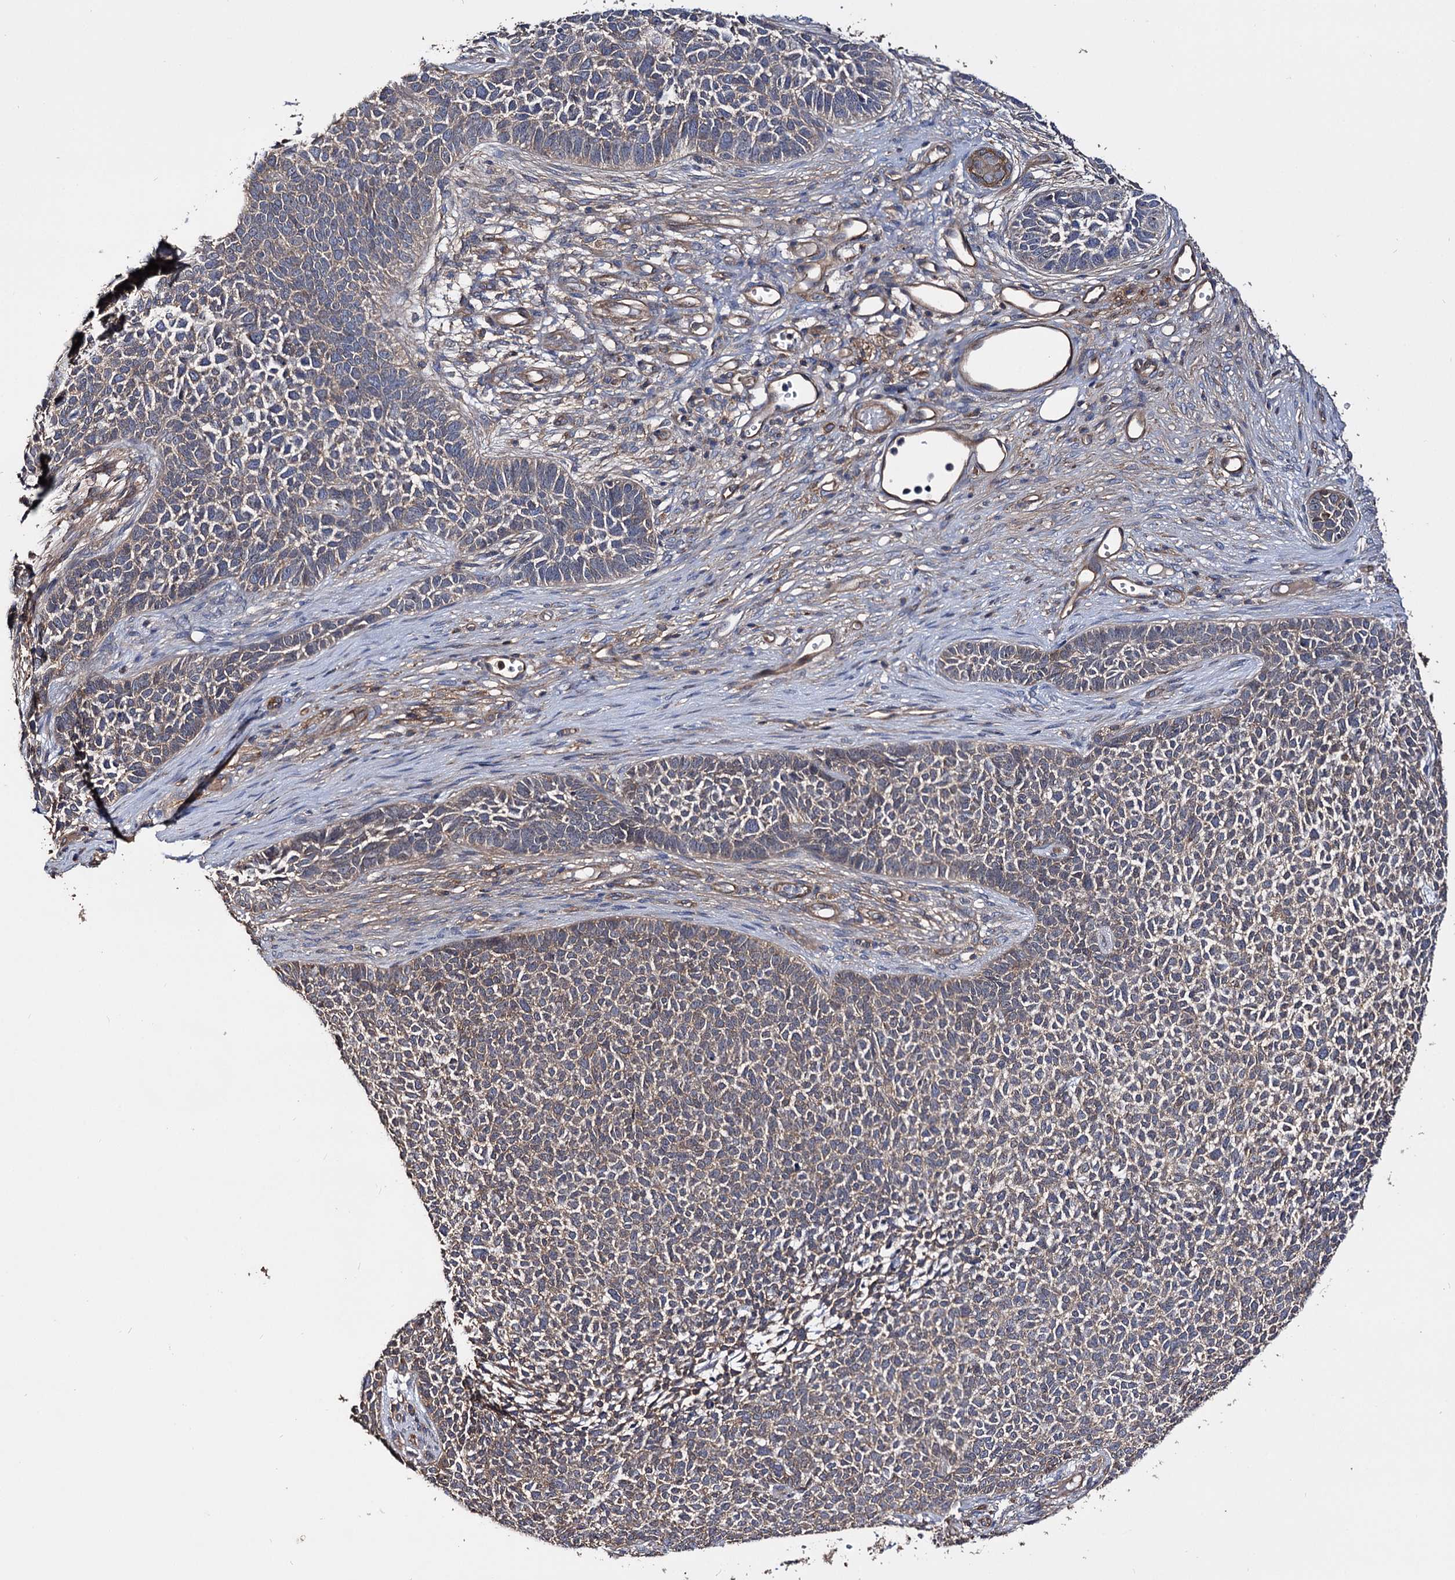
{"staining": {"intensity": "weak", "quantity": "25%-75%", "location": "cytoplasmic/membranous"}, "tissue": "skin cancer", "cell_type": "Tumor cells", "image_type": "cancer", "snomed": [{"axis": "morphology", "description": "Basal cell carcinoma"}, {"axis": "topography", "description": "Skin"}], "caption": "Human basal cell carcinoma (skin) stained for a protein (brown) reveals weak cytoplasmic/membranous positive expression in approximately 25%-75% of tumor cells.", "gene": "IDI1", "patient": {"sex": "female", "age": 84}}